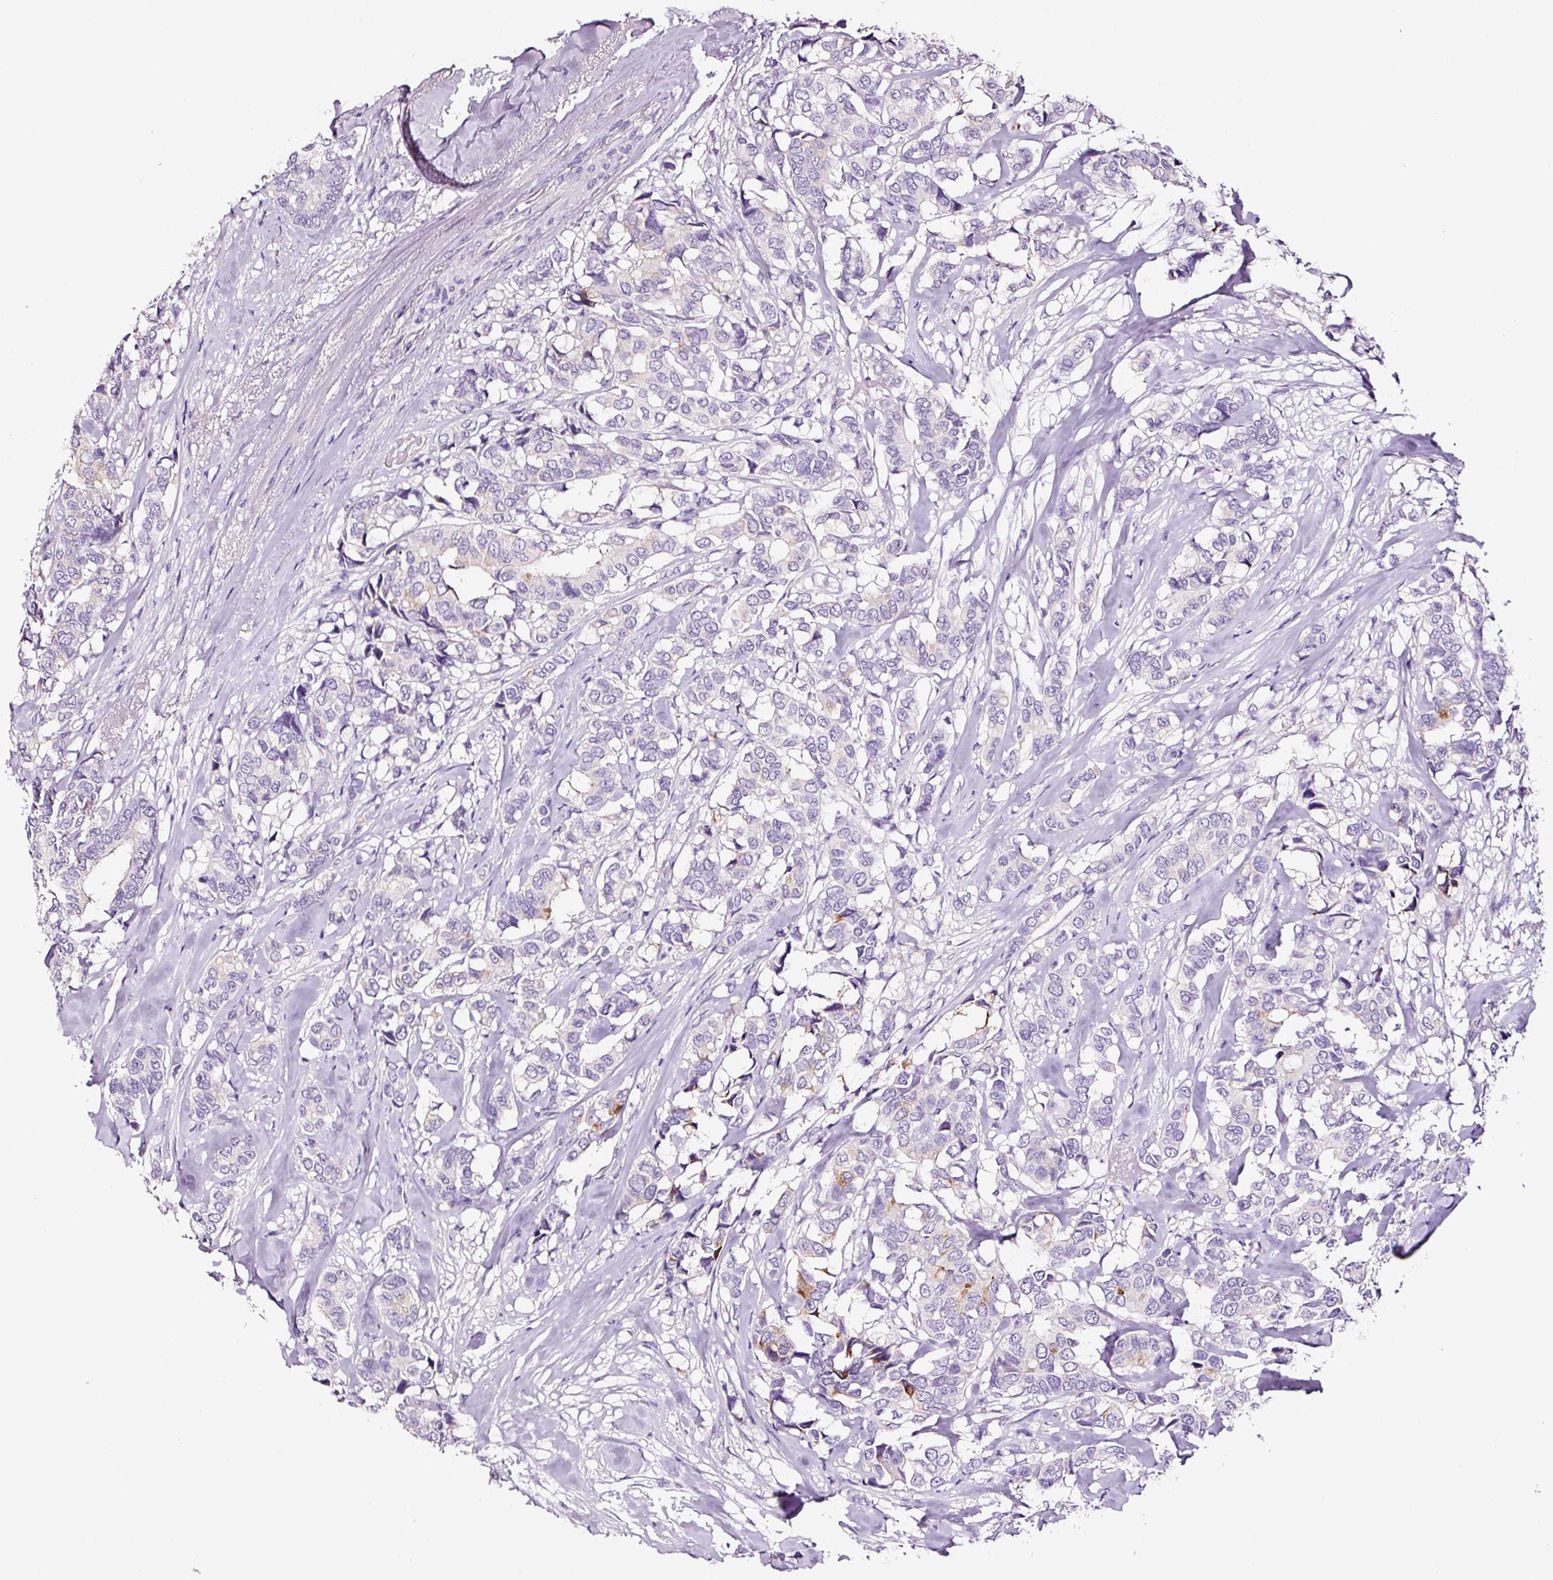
{"staining": {"intensity": "moderate", "quantity": "<25%", "location": "cytoplasmic/membranous"}, "tissue": "breast cancer", "cell_type": "Tumor cells", "image_type": "cancer", "snomed": [{"axis": "morphology", "description": "Duct carcinoma"}, {"axis": "topography", "description": "Breast"}], "caption": "Breast cancer (infiltrating ductal carcinoma) tissue demonstrates moderate cytoplasmic/membranous staining in about <25% of tumor cells, visualized by immunohistochemistry.", "gene": "PAM", "patient": {"sex": "female", "age": 87}}